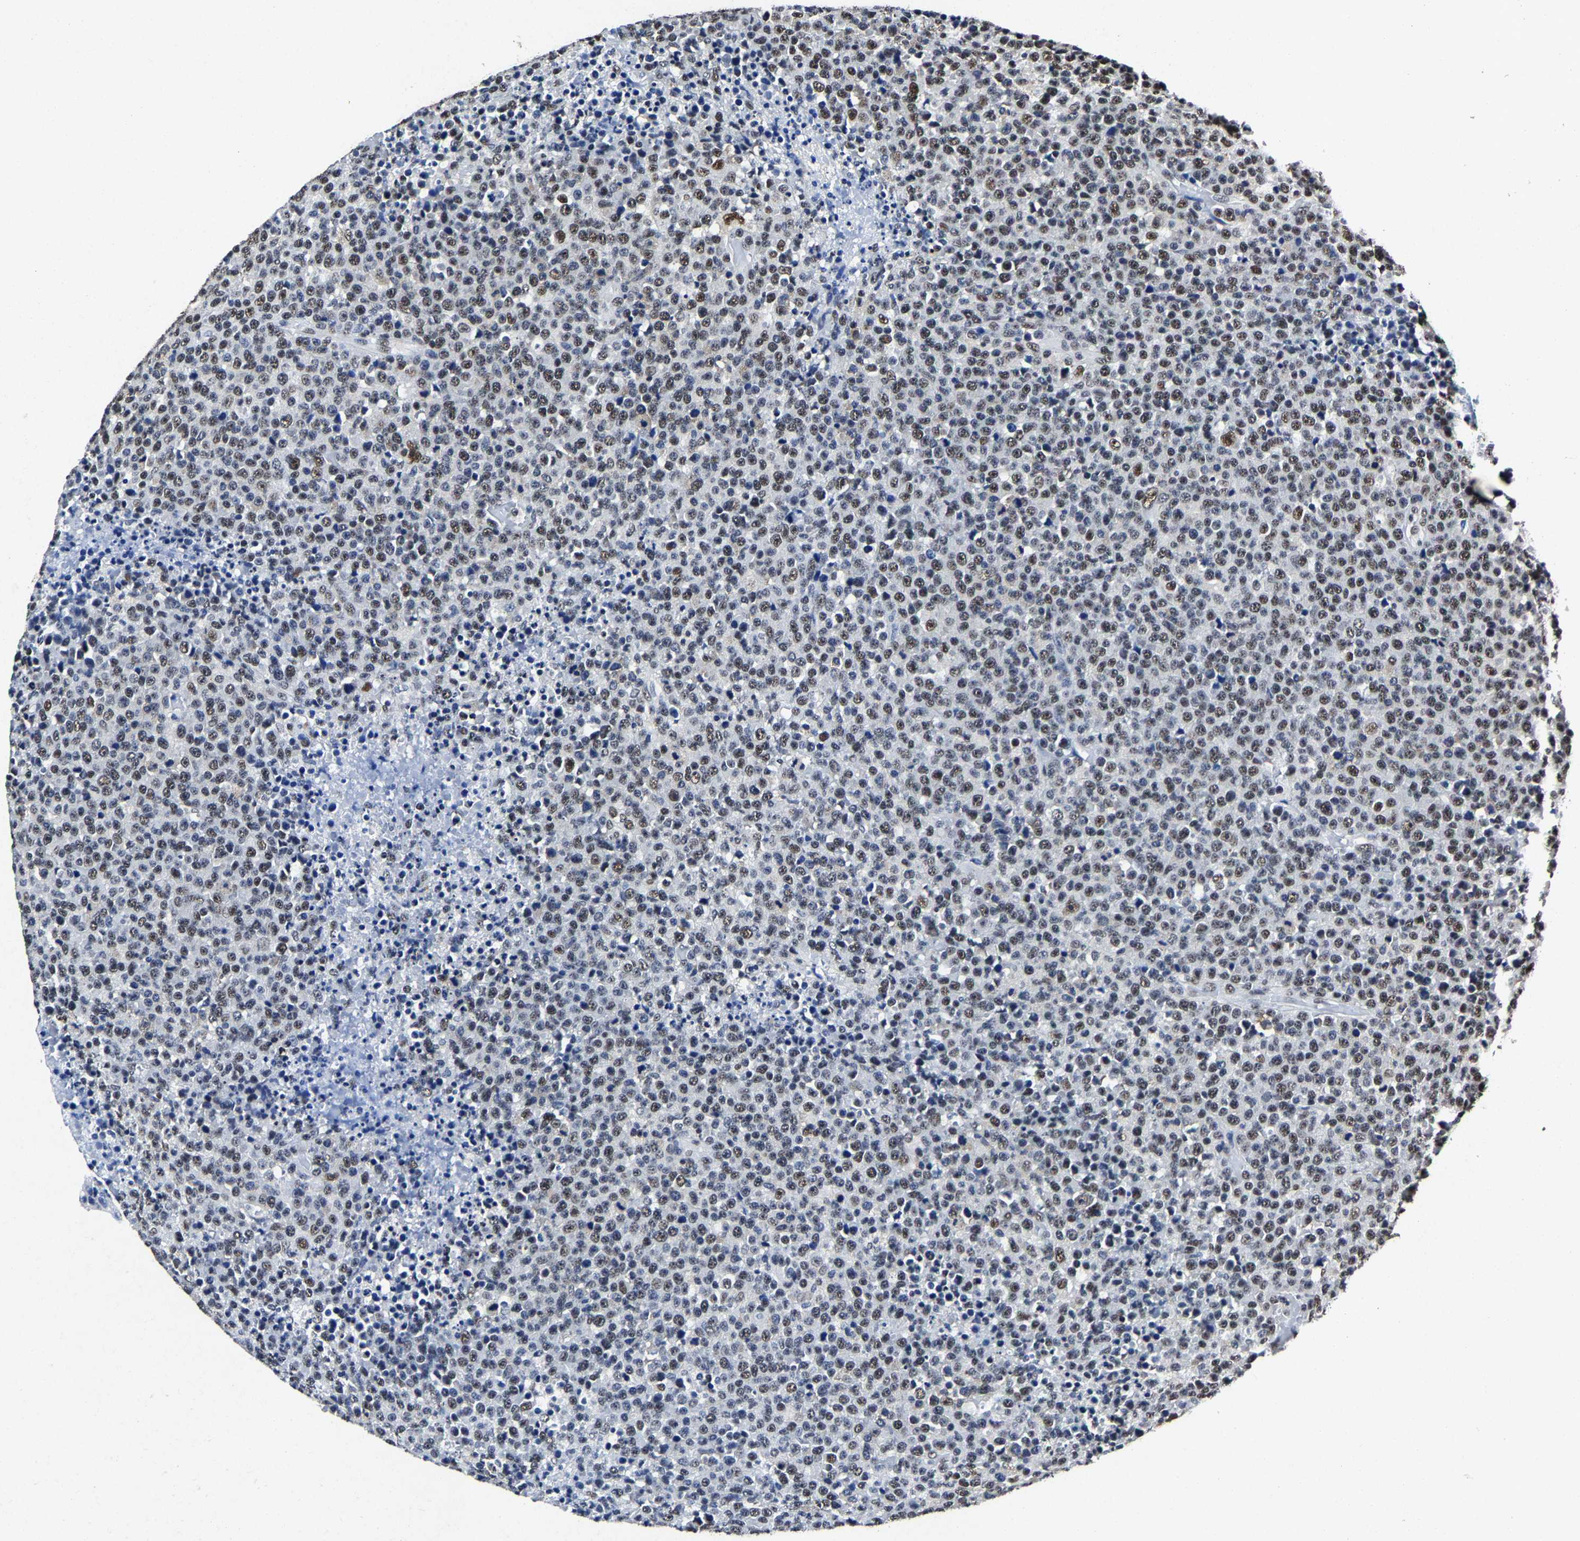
{"staining": {"intensity": "moderate", "quantity": ">75%", "location": "nuclear"}, "tissue": "lymphoma", "cell_type": "Tumor cells", "image_type": "cancer", "snomed": [{"axis": "morphology", "description": "Malignant lymphoma, non-Hodgkin's type, High grade"}, {"axis": "topography", "description": "Lymph node"}], "caption": "Immunohistochemistry (IHC) (DAB) staining of human high-grade malignant lymphoma, non-Hodgkin's type shows moderate nuclear protein staining in about >75% of tumor cells.", "gene": "RBM45", "patient": {"sex": "male", "age": 13}}